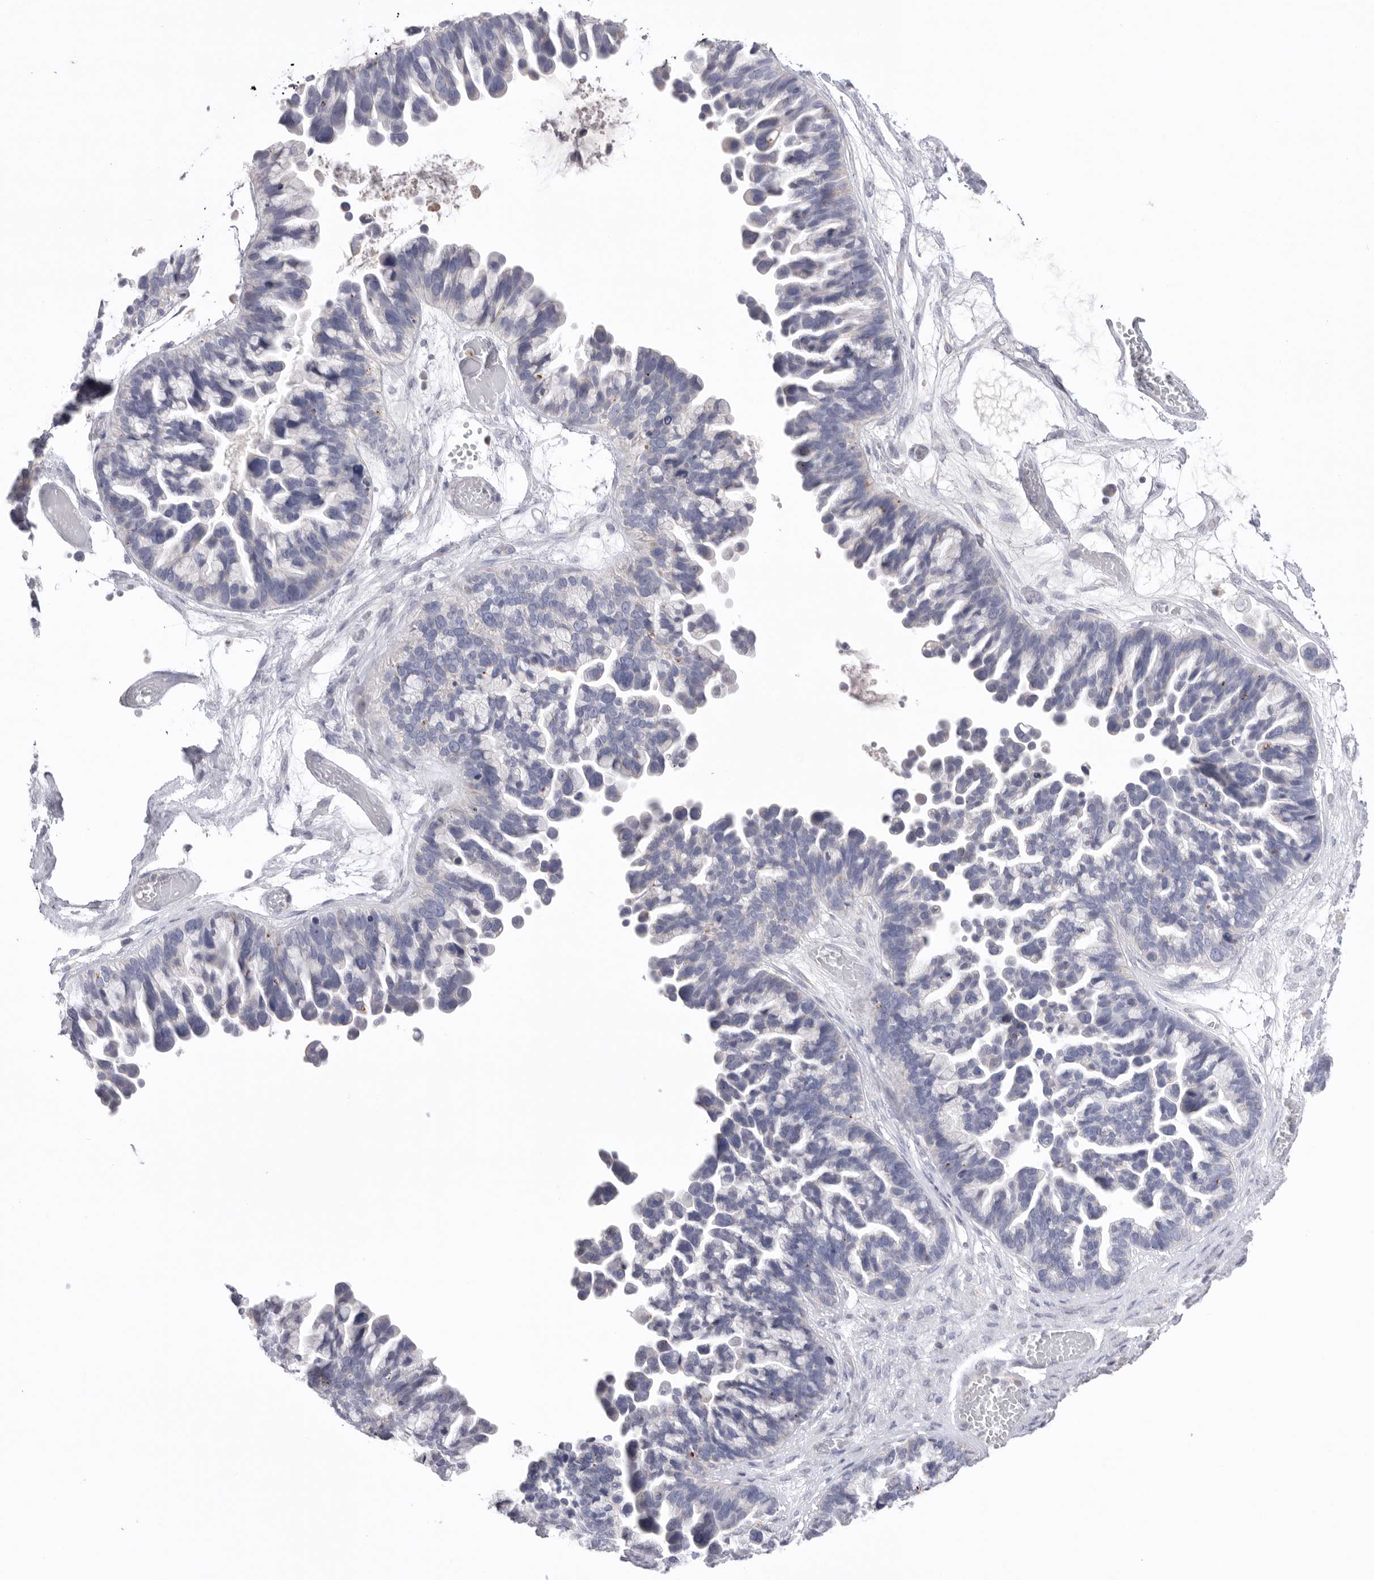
{"staining": {"intensity": "negative", "quantity": "none", "location": "none"}, "tissue": "ovarian cancer", "cell_type": "Tumor cells", "image_type": "cancer", "snomed": [{"axis": "morphology", "description": "Cystadenocarcinoma, serous, NOS"}, {"axis": "topography", "description": "Ovary"}], "caption": "Tumor cells are negative for protein expression in human ovarian cancer (serous cystadenocarcinoma). Nuclei are stained in blue.", "gene": "VDAC3", "patient": {"sex": "female", "age": 56}}